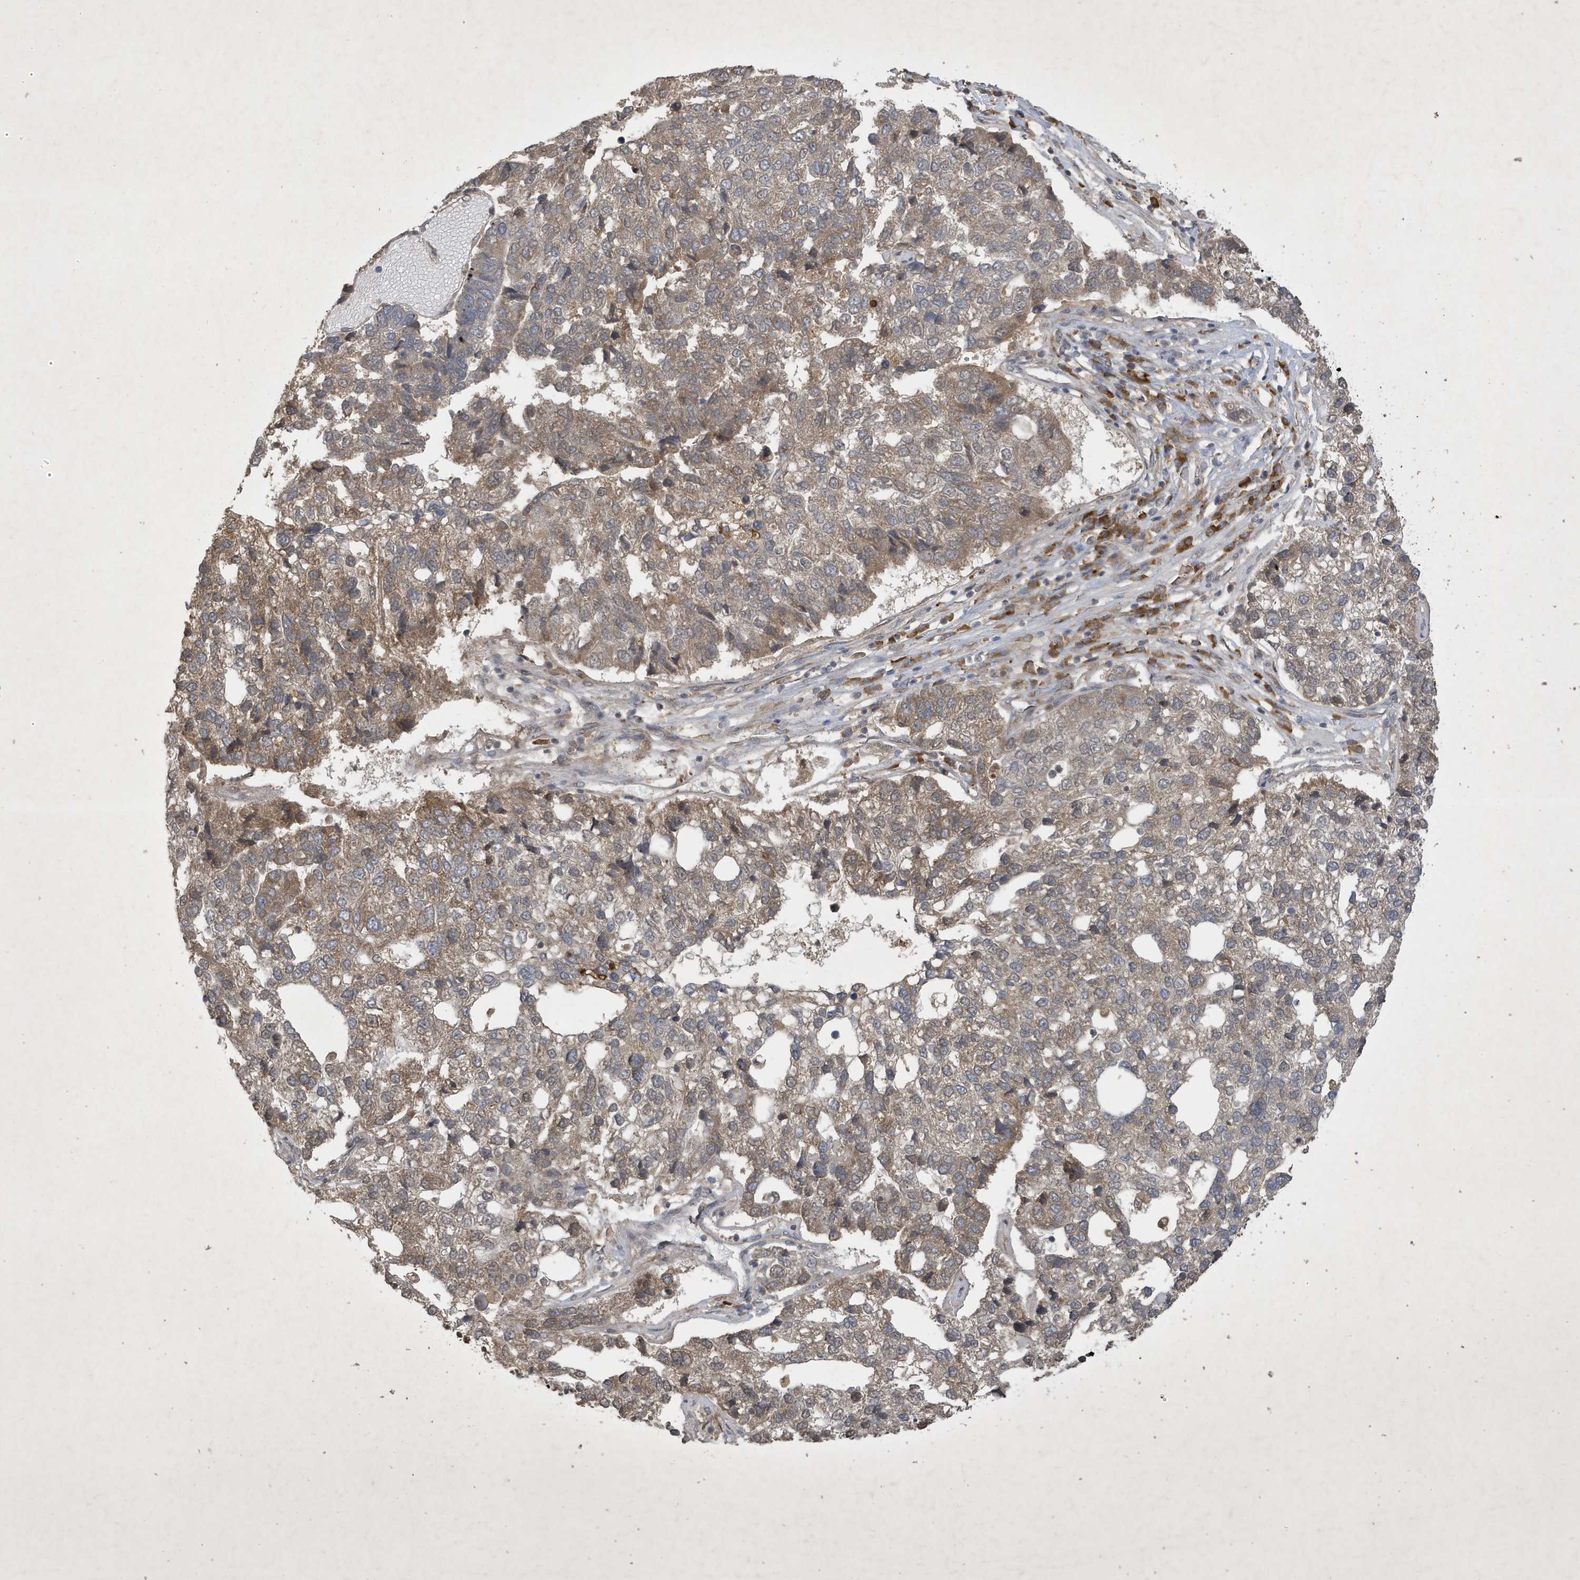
{"staining": {"intensity": "weak", "quantity": "25%-75%", "location": "cytoplasmic/membranous"}, "tissue": "pancreatic cancer", "cell_type": "Tumor cells", "image_type": "cancer", "snomed": [{"axis": "morphology", "description": "Adenocarcinoma, NOS"}, {"axis": "topography", "description": "Pancreas"}], "caption": "Immunohistochemical staining of human adenocarcinoma (pancreatic) displays weak cytoplasmic/membranous protein positivity in approximately 25%-75% of tumor cells.", "gene": "STX10", "patient": {"sex": "female", "age": 61}}